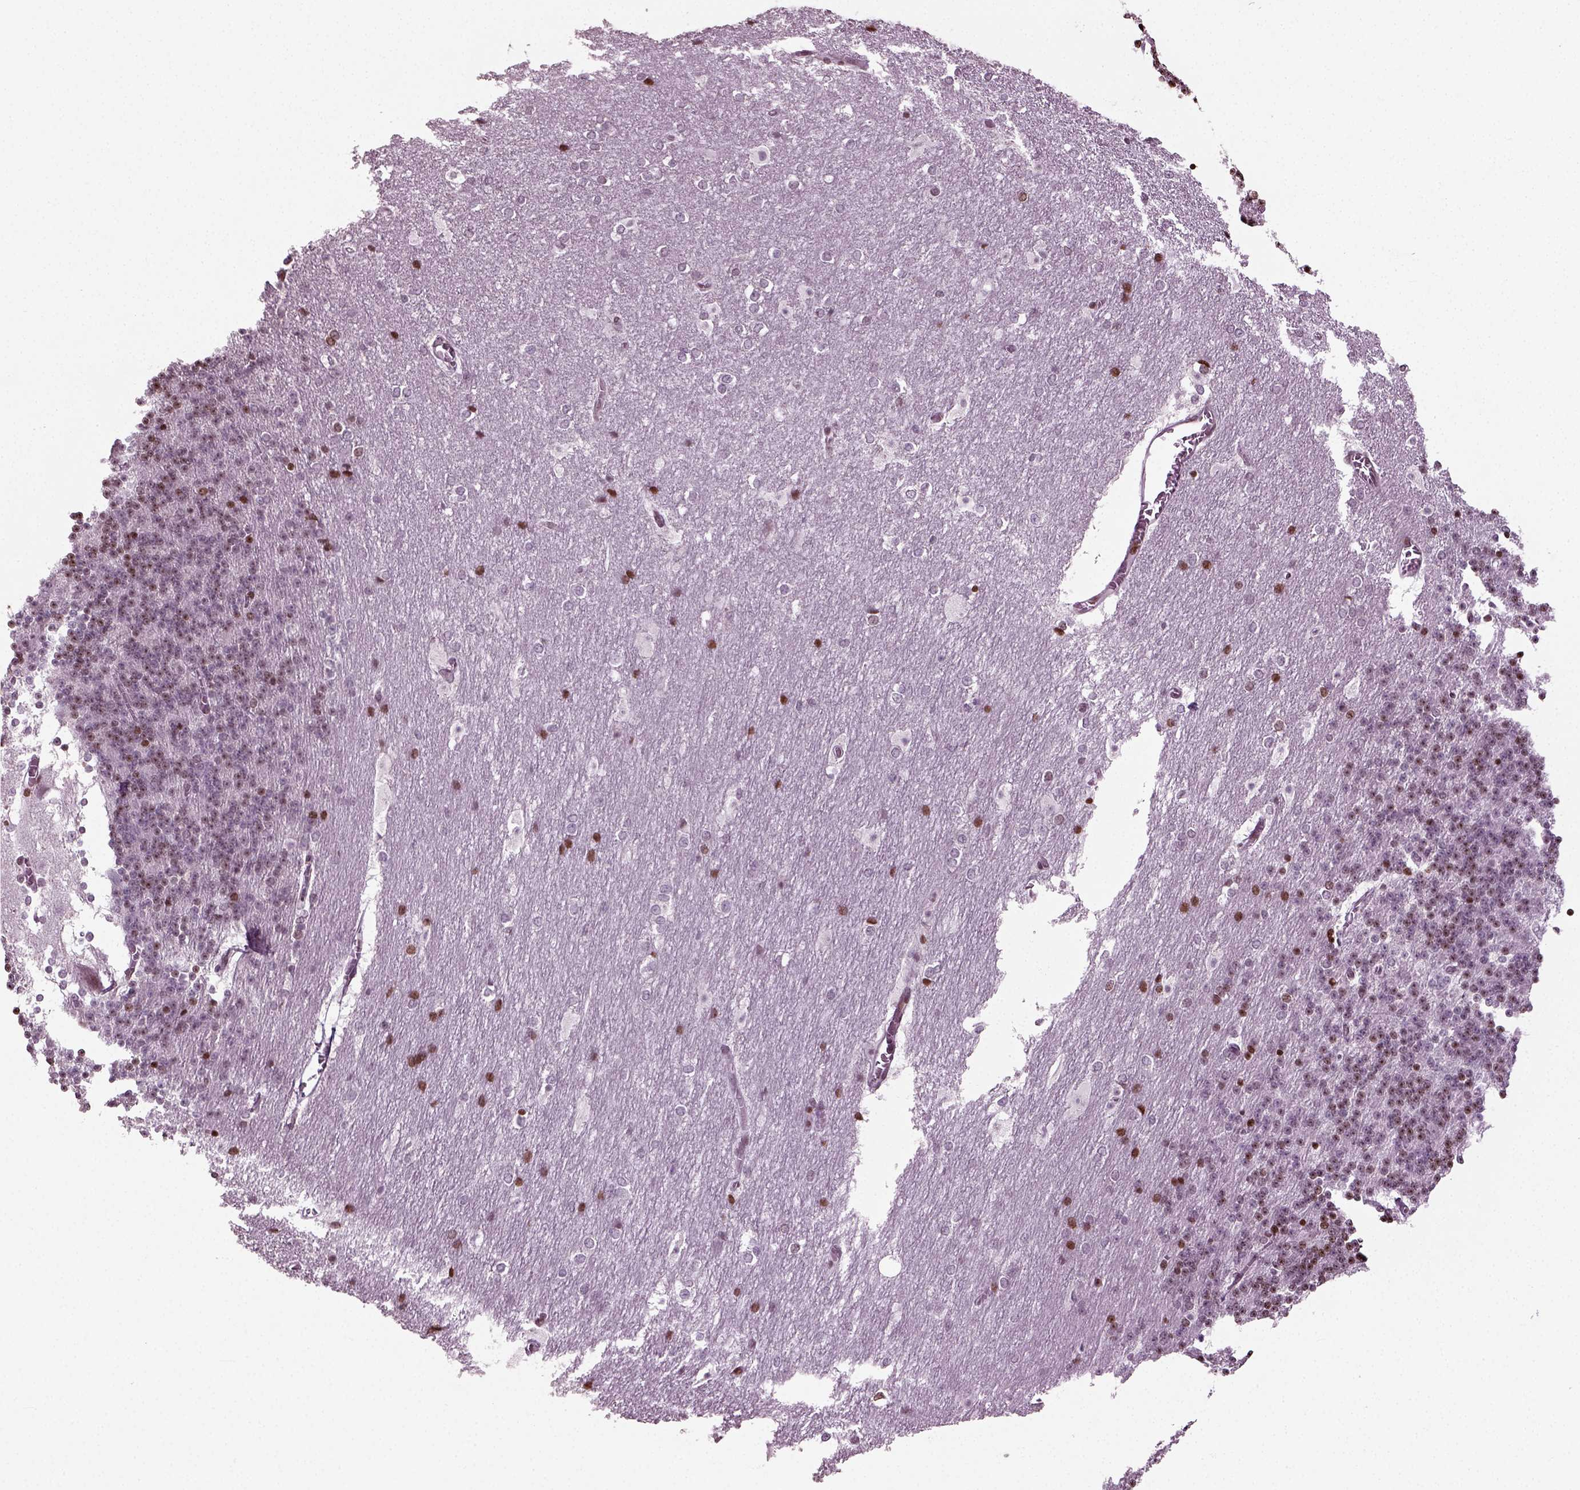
{"staining": {"intensity": "strong", "quantity": "<25%", "location": "nuclear"}, "tissue": "cerebellum", "cell_type": "Cells in granular layer", "image_type": "normal", "snomed": [{"axis": "morphology", "description": "Normal tissue, NOS"}, {"axis": "topography", "description": "Cerebellum"}], "caption": "High-power microscopy captured an immunohistochemistry (IHC) image of unremarkable cerebellum, revealing strong nuclear staining in approximately <25% of cells in granular layer. (IHC, brightfield microscopy, high magnification).", "gene": "HEYL", "patient": {"sex": "female", "age": 19}}